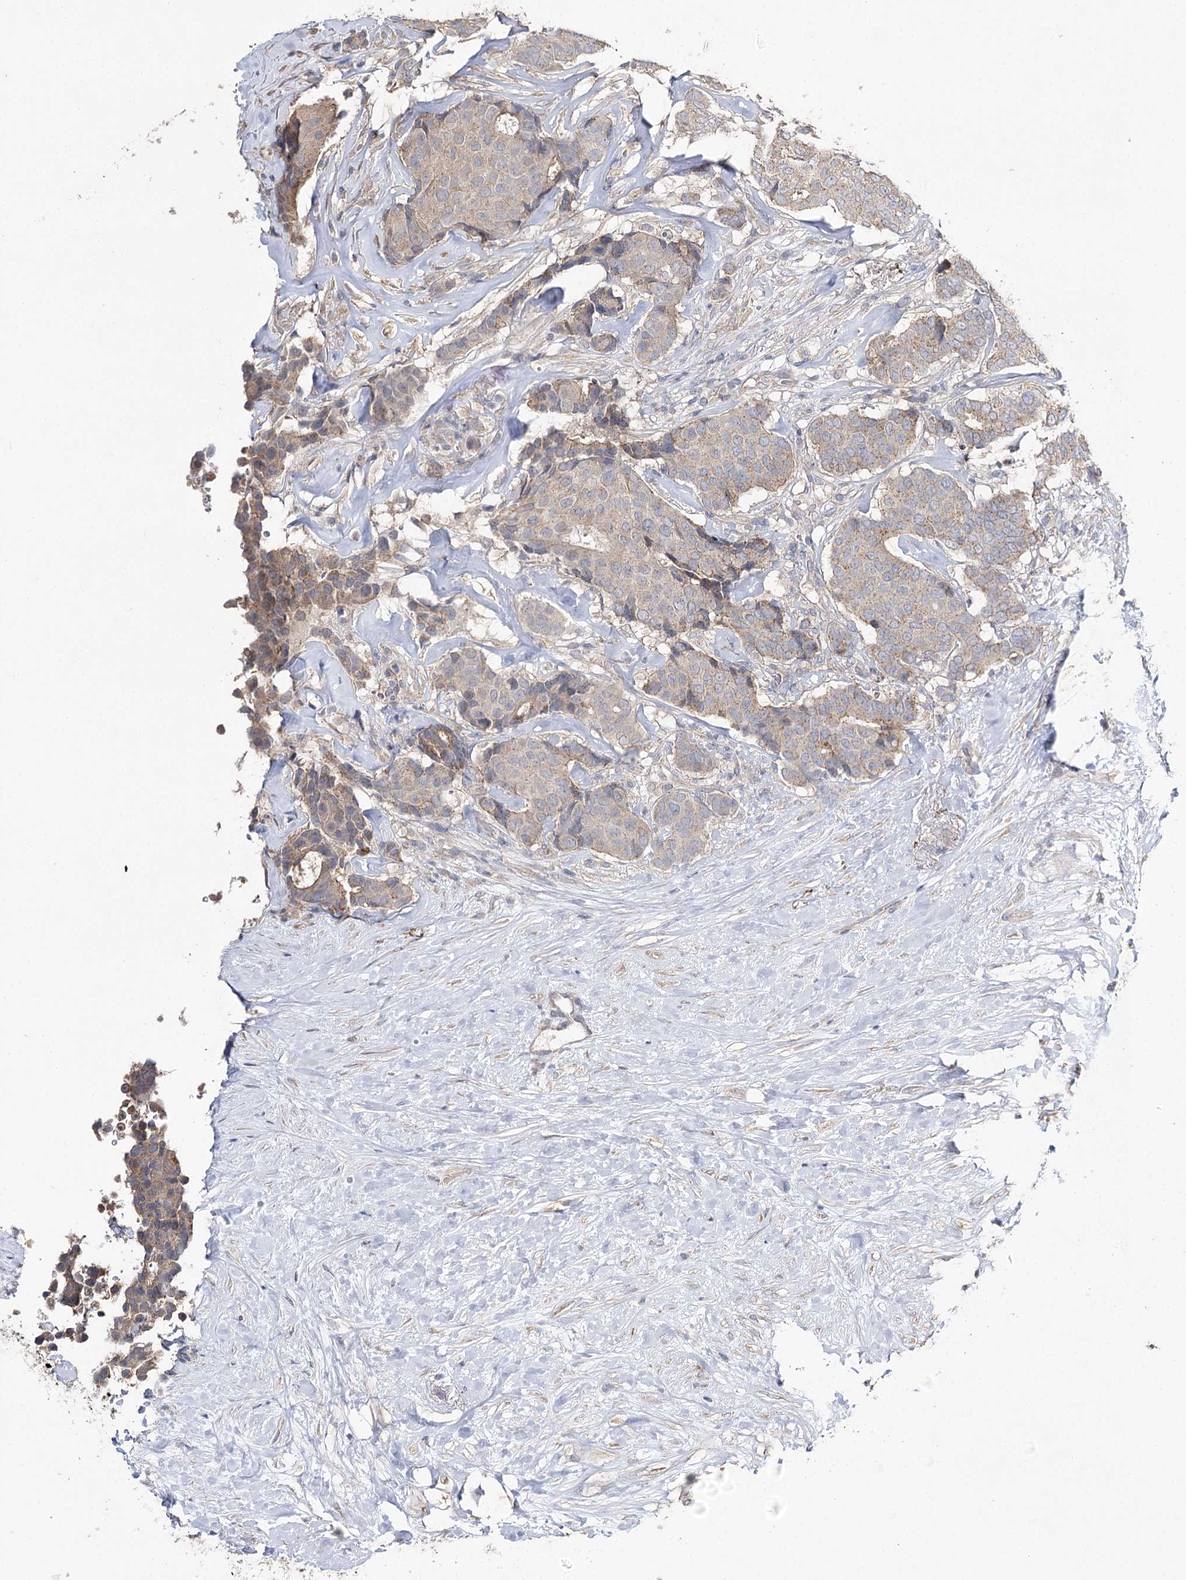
{"staining": {"intensity": "weak", "quantity": "<25%", "location": "cytoplasmic/membranous"}, "tissue": "breast cancer", "cell_type": "Tumor cells", "image_type": "cancer", "snomed": [{"axis": "morphology", "description": "Duct carcinoma"}, {"axis": "topography", "description": "Breast"}], "caption": "Human breast infiltrating ductal carcinoma stained for a protein using immunohistochemistry reveals no staining in tumor cells.", "gene": "AURKC", "patient": {"sex": "female", "age": 75}}